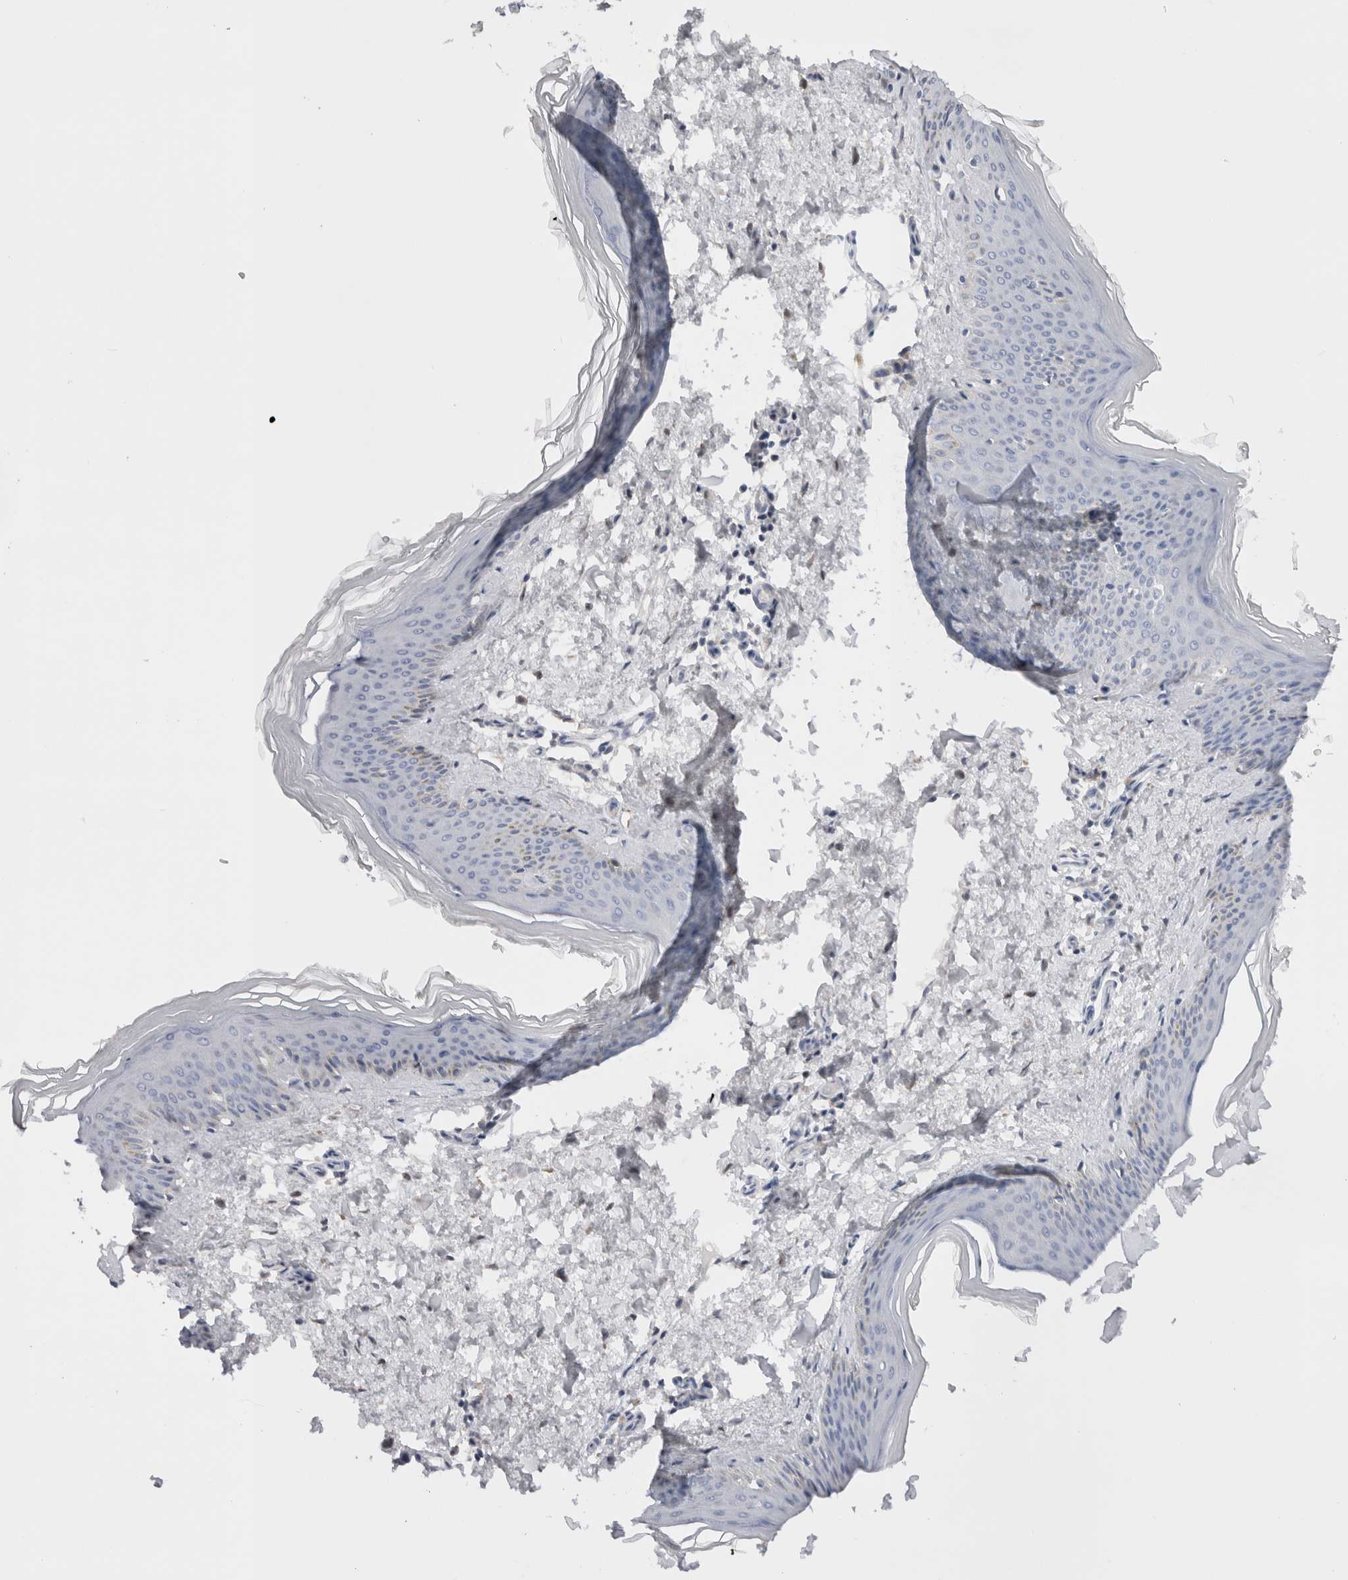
{"staining": {"intensity": "negative", "quantity": "none", "location": "none"}, "tissue": "skin", "cell_type": "Fibroblasts", "image_type": "normal", "snomed": [{"axis": "morphology", "description": "Normal tissue, NOS"}, {"axis": "topography", "description": "Skin"}], "caption": "Immunohistochemical staining of normal human skin reveals no significant positivity in fibroblasts. (DAB (3,3'-diaminobenzidine) immunohistochemistry visualized using brightfield microscopy, high magnification).", "gene": "VCPIP1", "patient": {"sex": "female", "age": 27}}